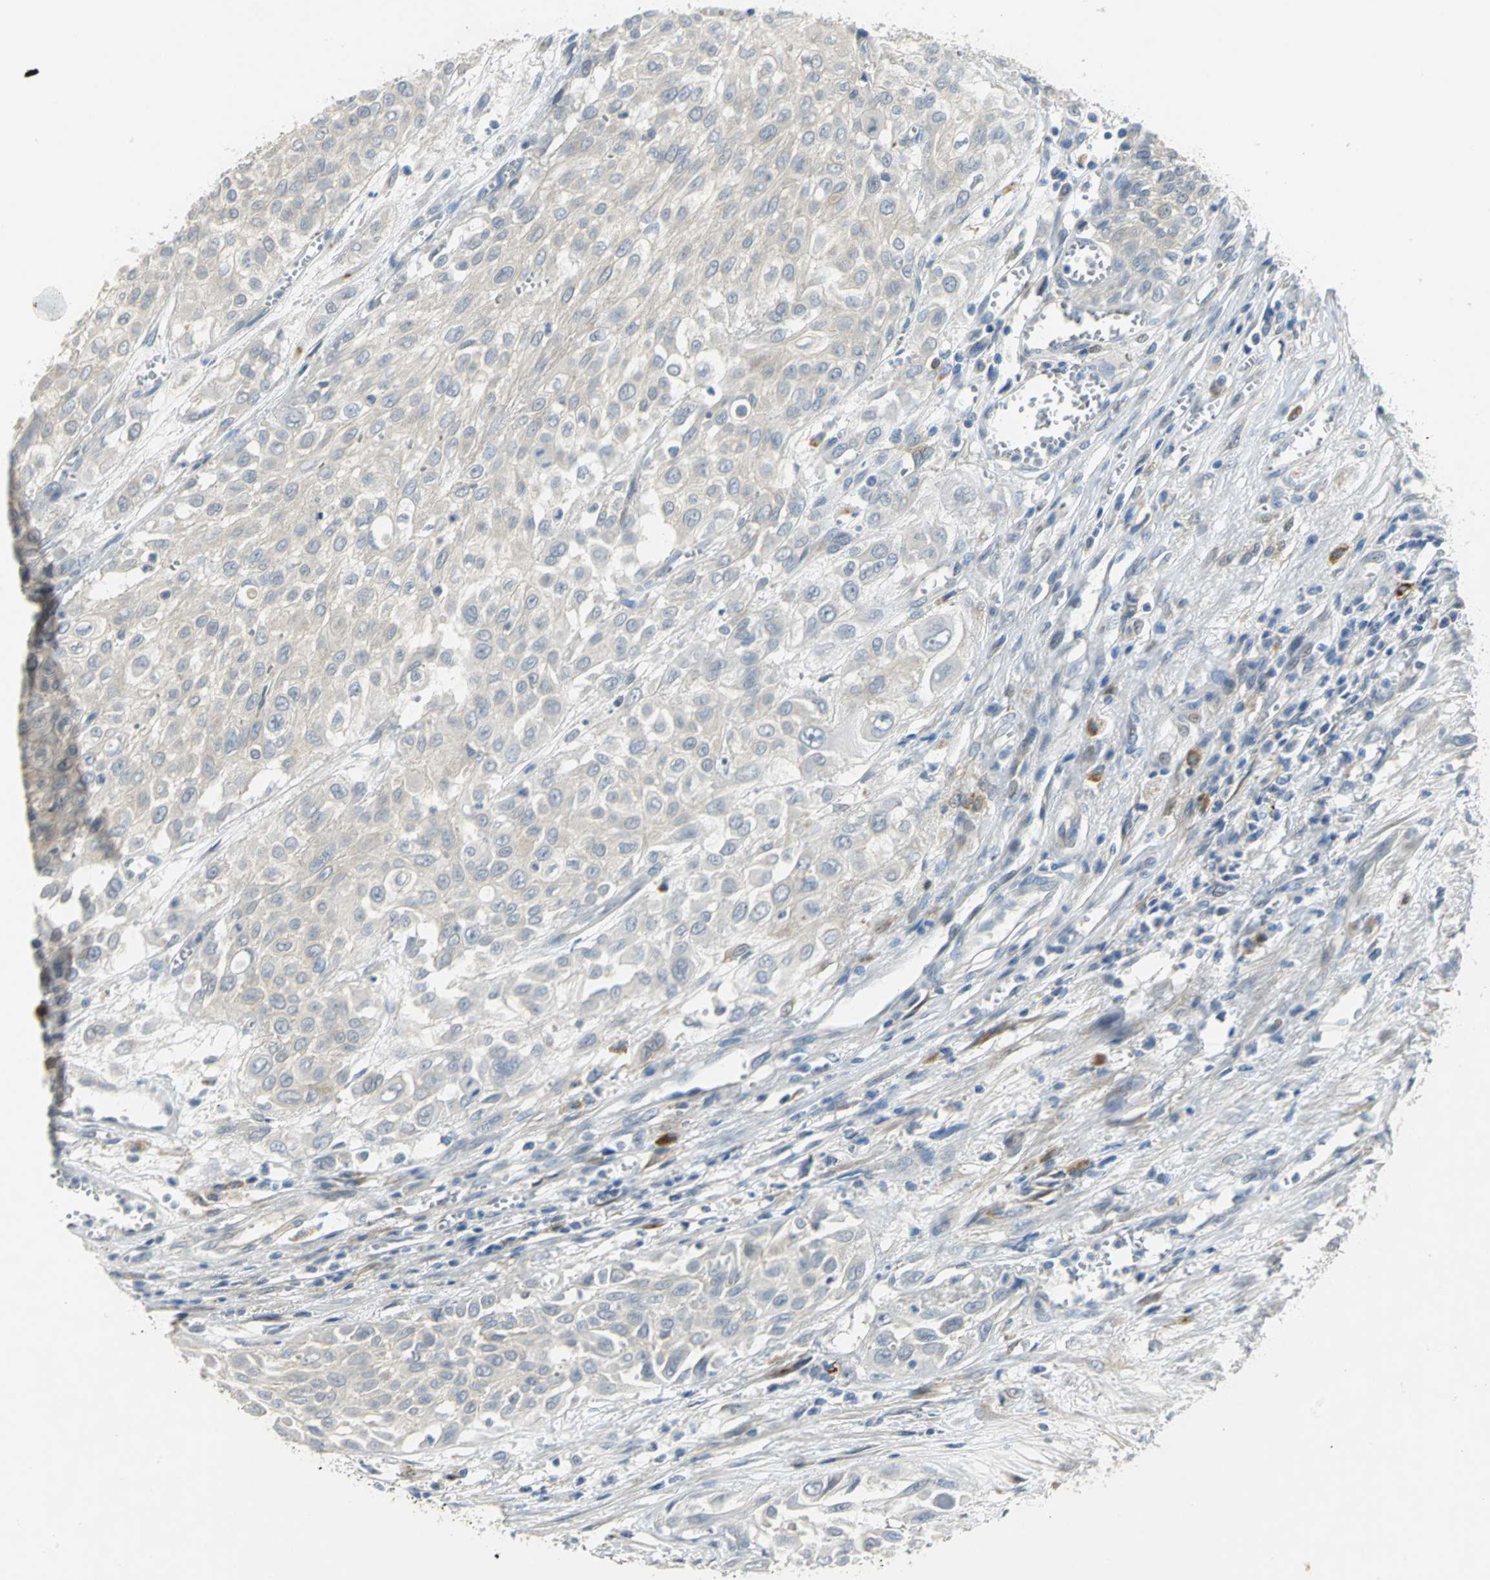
{"staining": {"intensity": "weak", "quantity": "<25%", "location": "cytoplasmic/membranous"}, "tissue": "urothelial cancer", "cell_type": "Tumor cells", "image_type": "cancer", "snomed": [{"axis": "morphology", "description": "Urothelial carcinoma, High grade"}, {"axis": "topography", "description": "Urinary bladder"}], "caption": "A high-resolution photomicrograph shows immunohistochemistry (IHC) staining of urothelial cancer, which demonstrates no significant staining in tumor cells. The staining is performed using DAB (3,3'-diaminobenzidine) brown chromogen with nuclei counter-stained in using hematoxylin.", "gene": "IL17RB", "patient": {"sex": "male", "age": 57}}